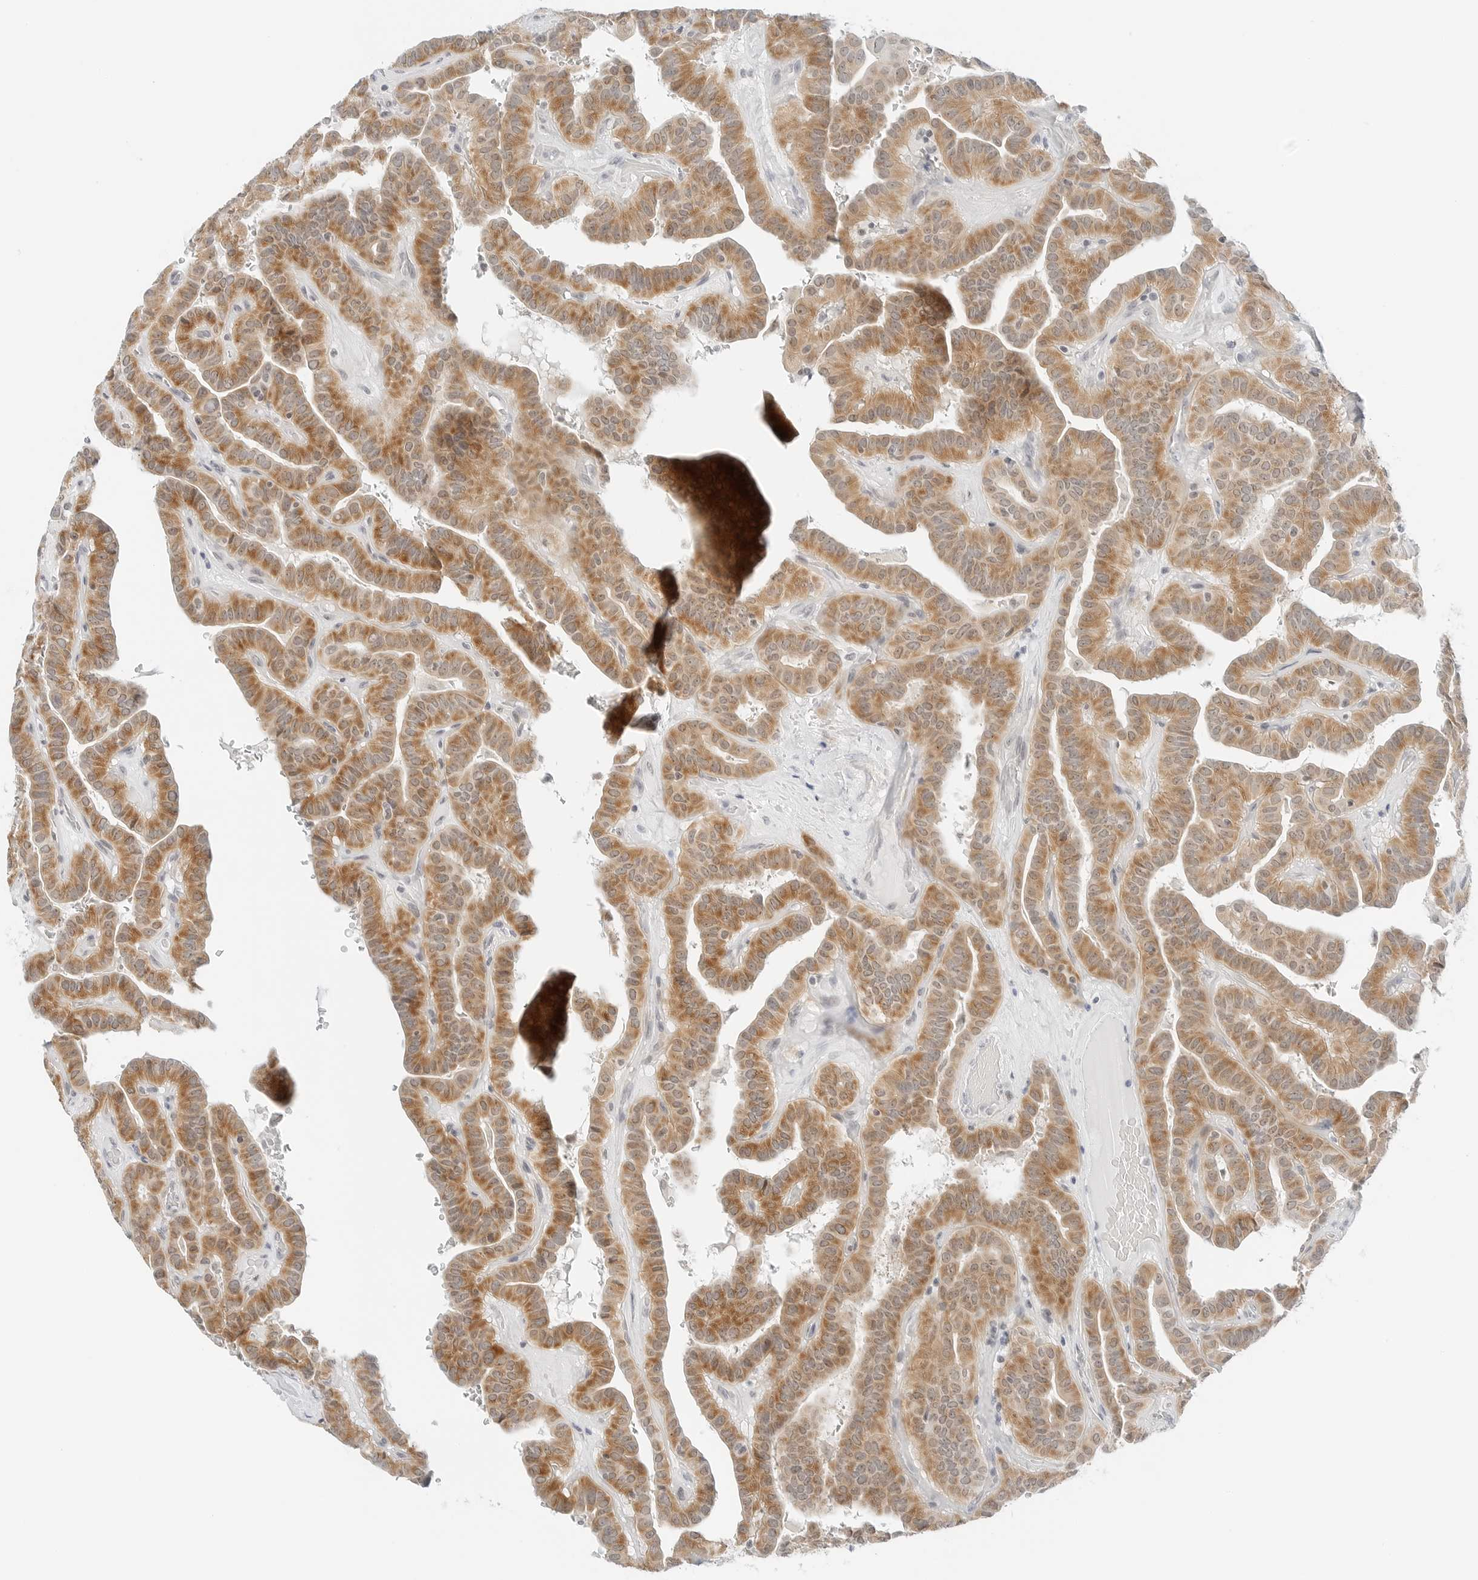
{"staining": {"intensity": "moderate", "quantity": ">75%", "location": "cytoplasmic/membranous"}, "tissue": "thyroid cancer", "cell_type": "Tumor cells", "image_type": "cancer", "snomed": [{"axis": "morphology", "description": "Papillary adenocarcinoma, NOS"}, {"axis": "topography", "description": "Thyroid gland"}], "caption": "Immunohistochemical staining of human thyroid cancer shows medium levels of moderate cytoplasmic/membranous protein positivity in about >75% of tumor cells.", "gene": "CCSAP", "patient": {"sex": "male", "age": 77}}